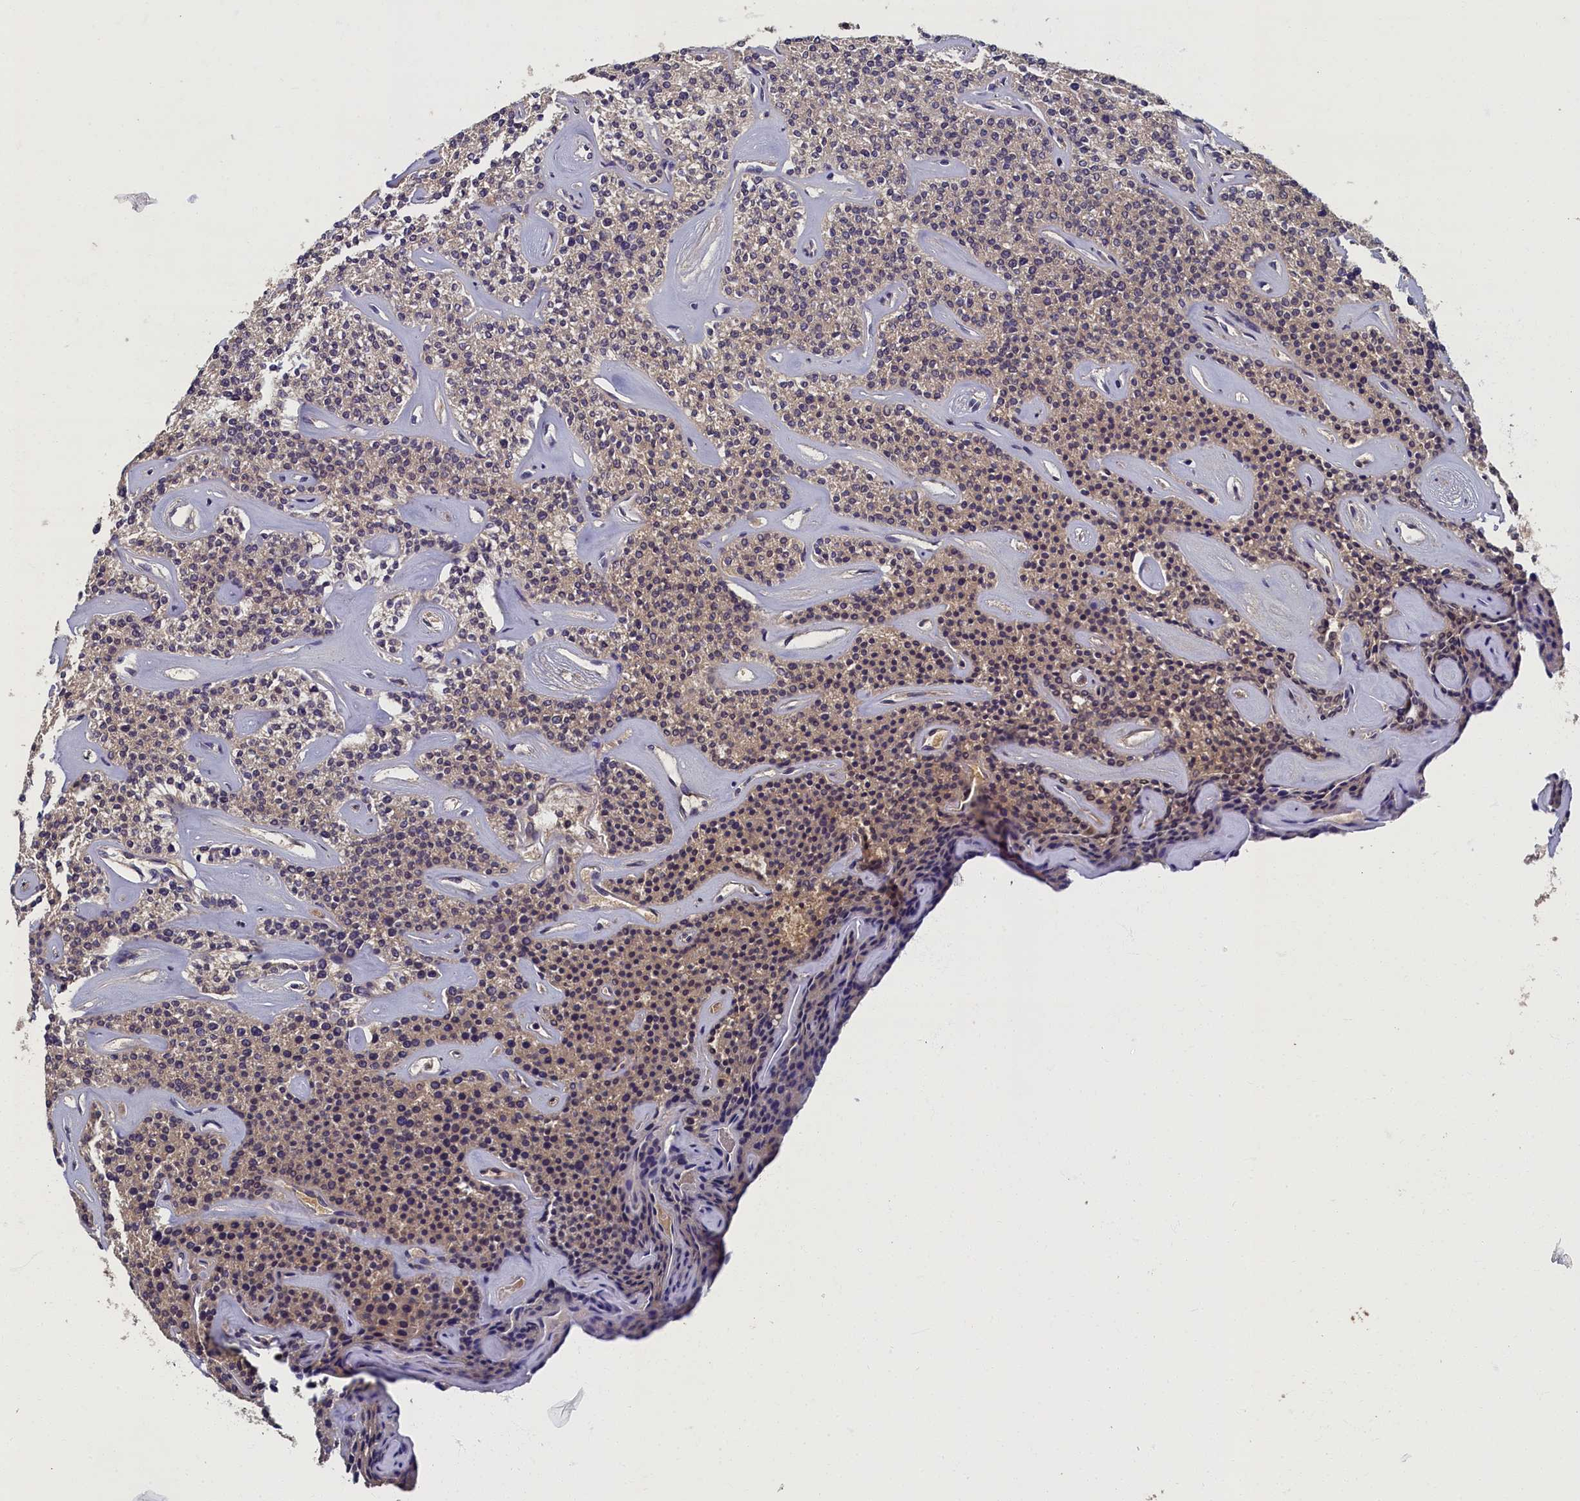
{"staining": {"intensity": "weak", "quantity": "25%-75%", "location": "cytoplasmic/membranous"}, "tissue": "parathyroid gland", "cell_type": "Glandular cells", "image_type": "normal", "snomed": [{"axis": "morphology", "description": "Normal tissue, NOS"}, {"axis": "topography", "description": "Parathyroid gland"}], "caption": "A brown stain highlights weak cytoplasmic/membranous positivity of a protein in glandular cells of benign parathyroid gland.", "gene": "TBCB", "patient": {"sex": "male", "age": 46}}